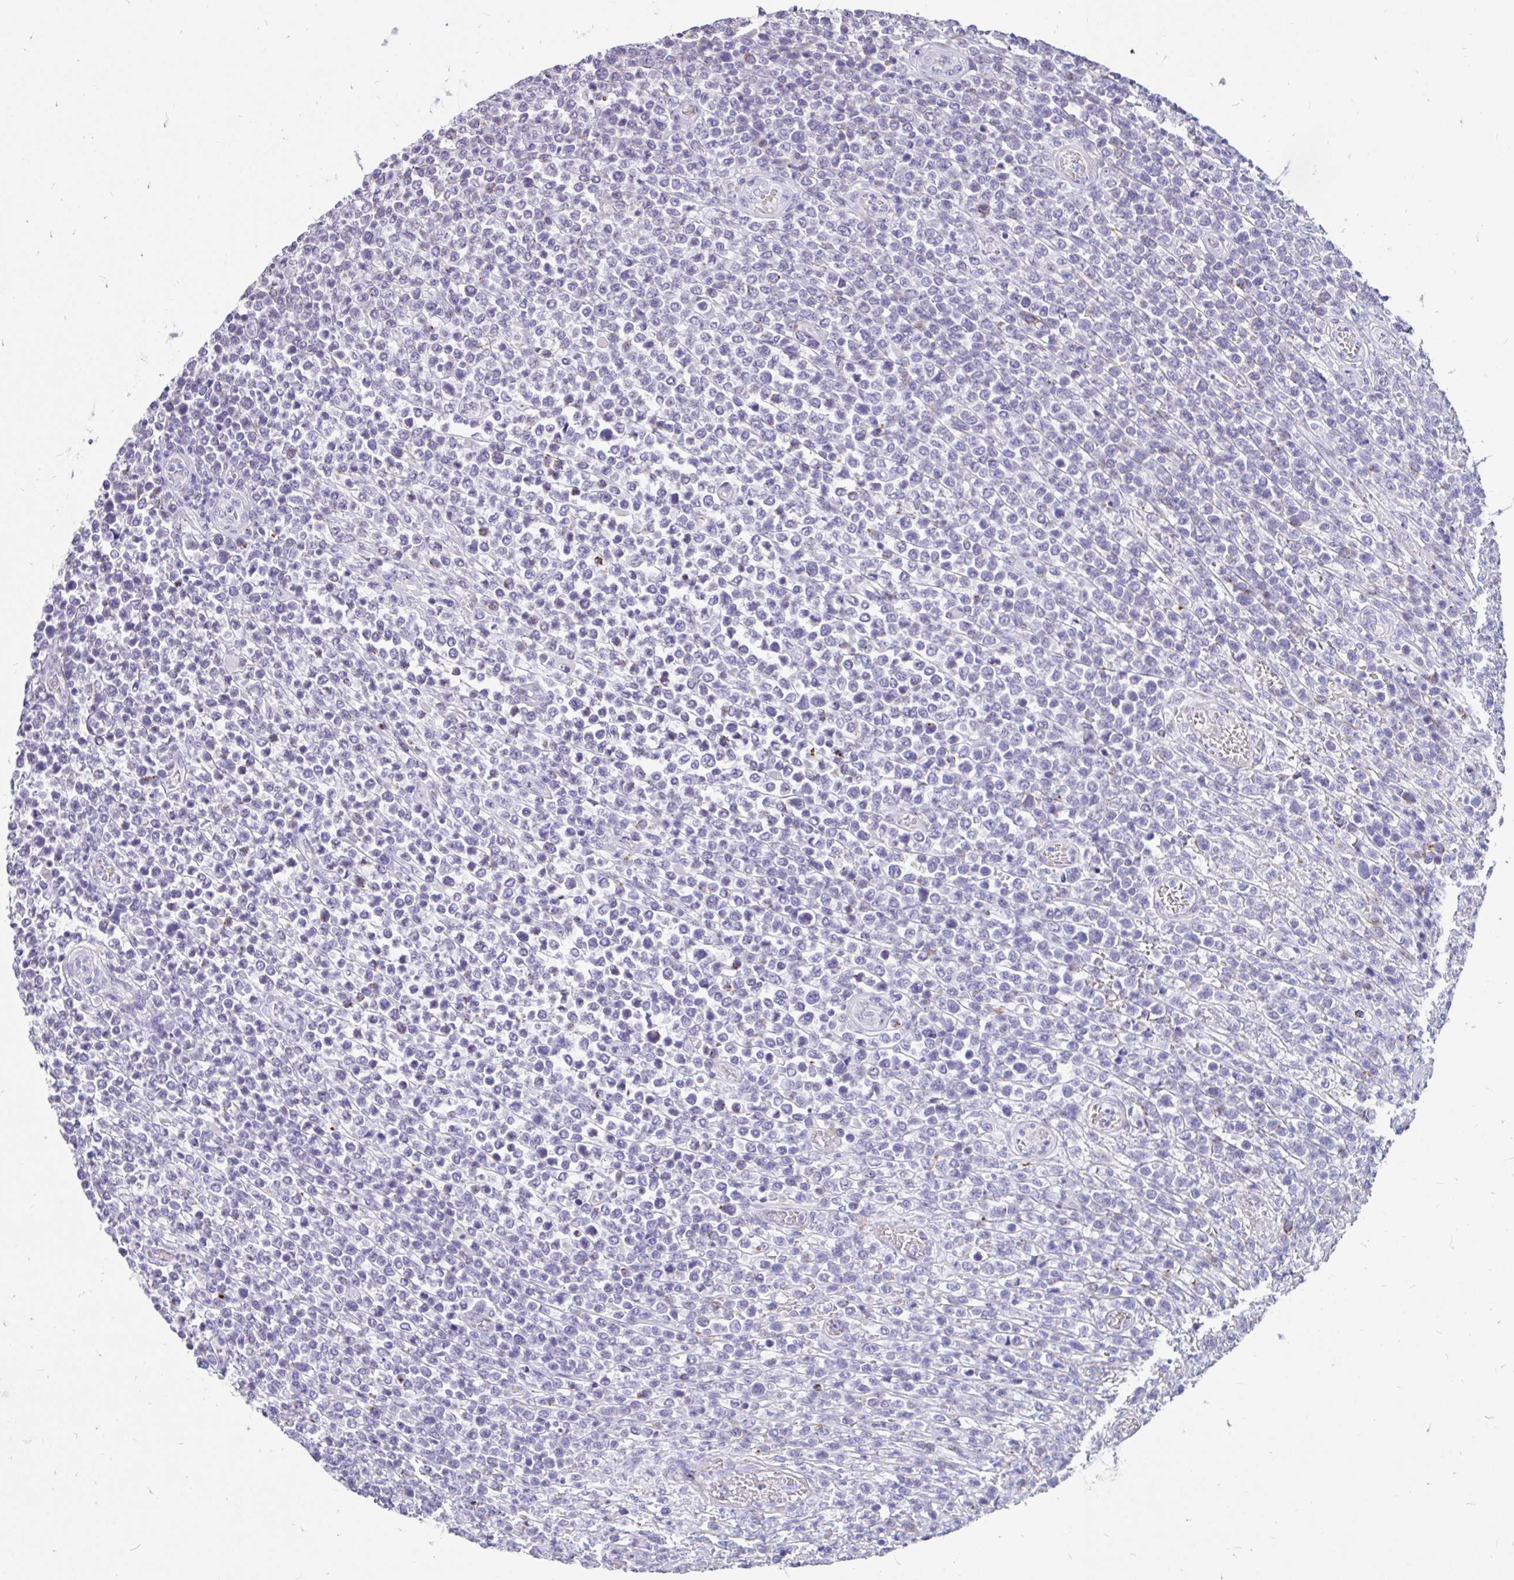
{"staining": {"intensity": "negative", "quantity": "none", "location": "none"}, "tissue": "lymphoma", "cell_type": "Tumor cells", "image_type": "cancer", "snomed": [{"axis": "morphology", "description": "Malignant lymphoma, non-Hodgkin's type, High grade"}, {"axis": "topography", "description": "Soft tissue"}], "caption": "This is an immunohistochemistry micrograph of human malignant lymphoma, non-Hodgkin's type (high-grade). There is no staining in tumor cells.", "gene": "EML5", "patient": {"sex": "female", "age": 56}}